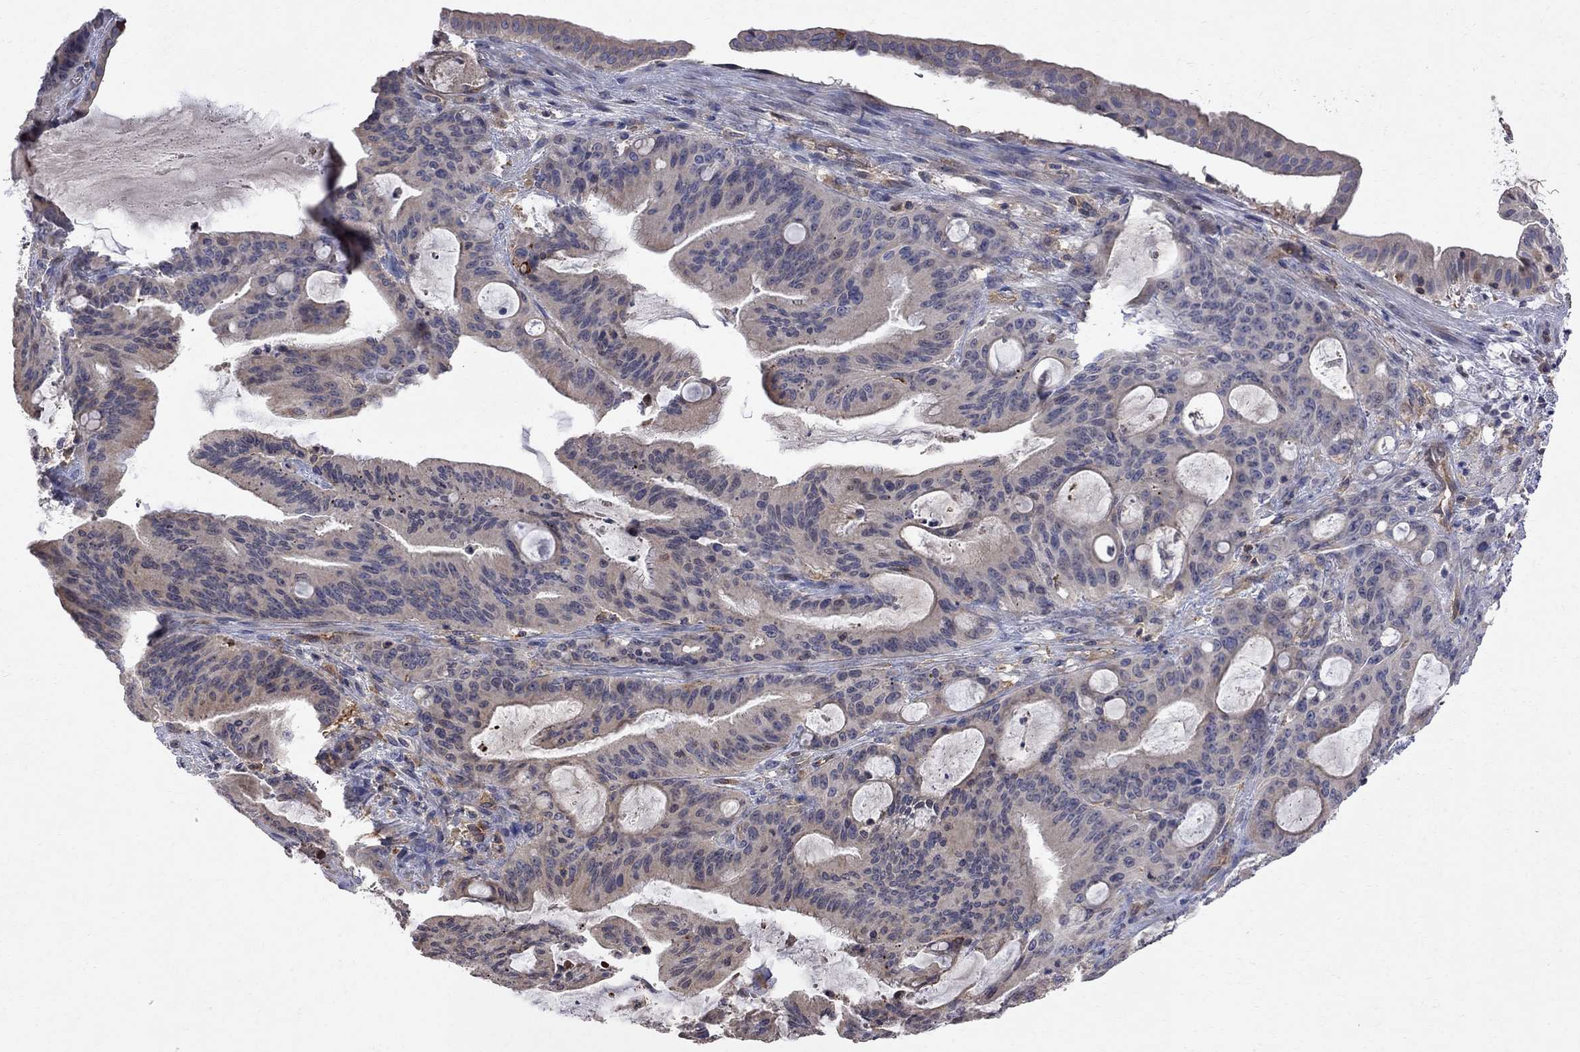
{"staining": {"intensity": "moderate", "quantity": "<25%", "location": "cytoplasmic/membranous"}, "tissue": "liver cancer", "cell_type": "Tumor cells", "image_type": "cancer", "snomed": [{"axis": "morphology", "description": "Cholangiocarcinoma"}, {"axis": "topography", "description": "Liver"}], "caption": "The micrograph exhibits immunohistochemical staining of liver cancer (cholangiocarcinoma). There is moderate cytoplasmic/membranous positivity is seen in approximately <25% of tumor cells.", "gene": "ABI3", "patient": {"sex": "female", "age": 73}}